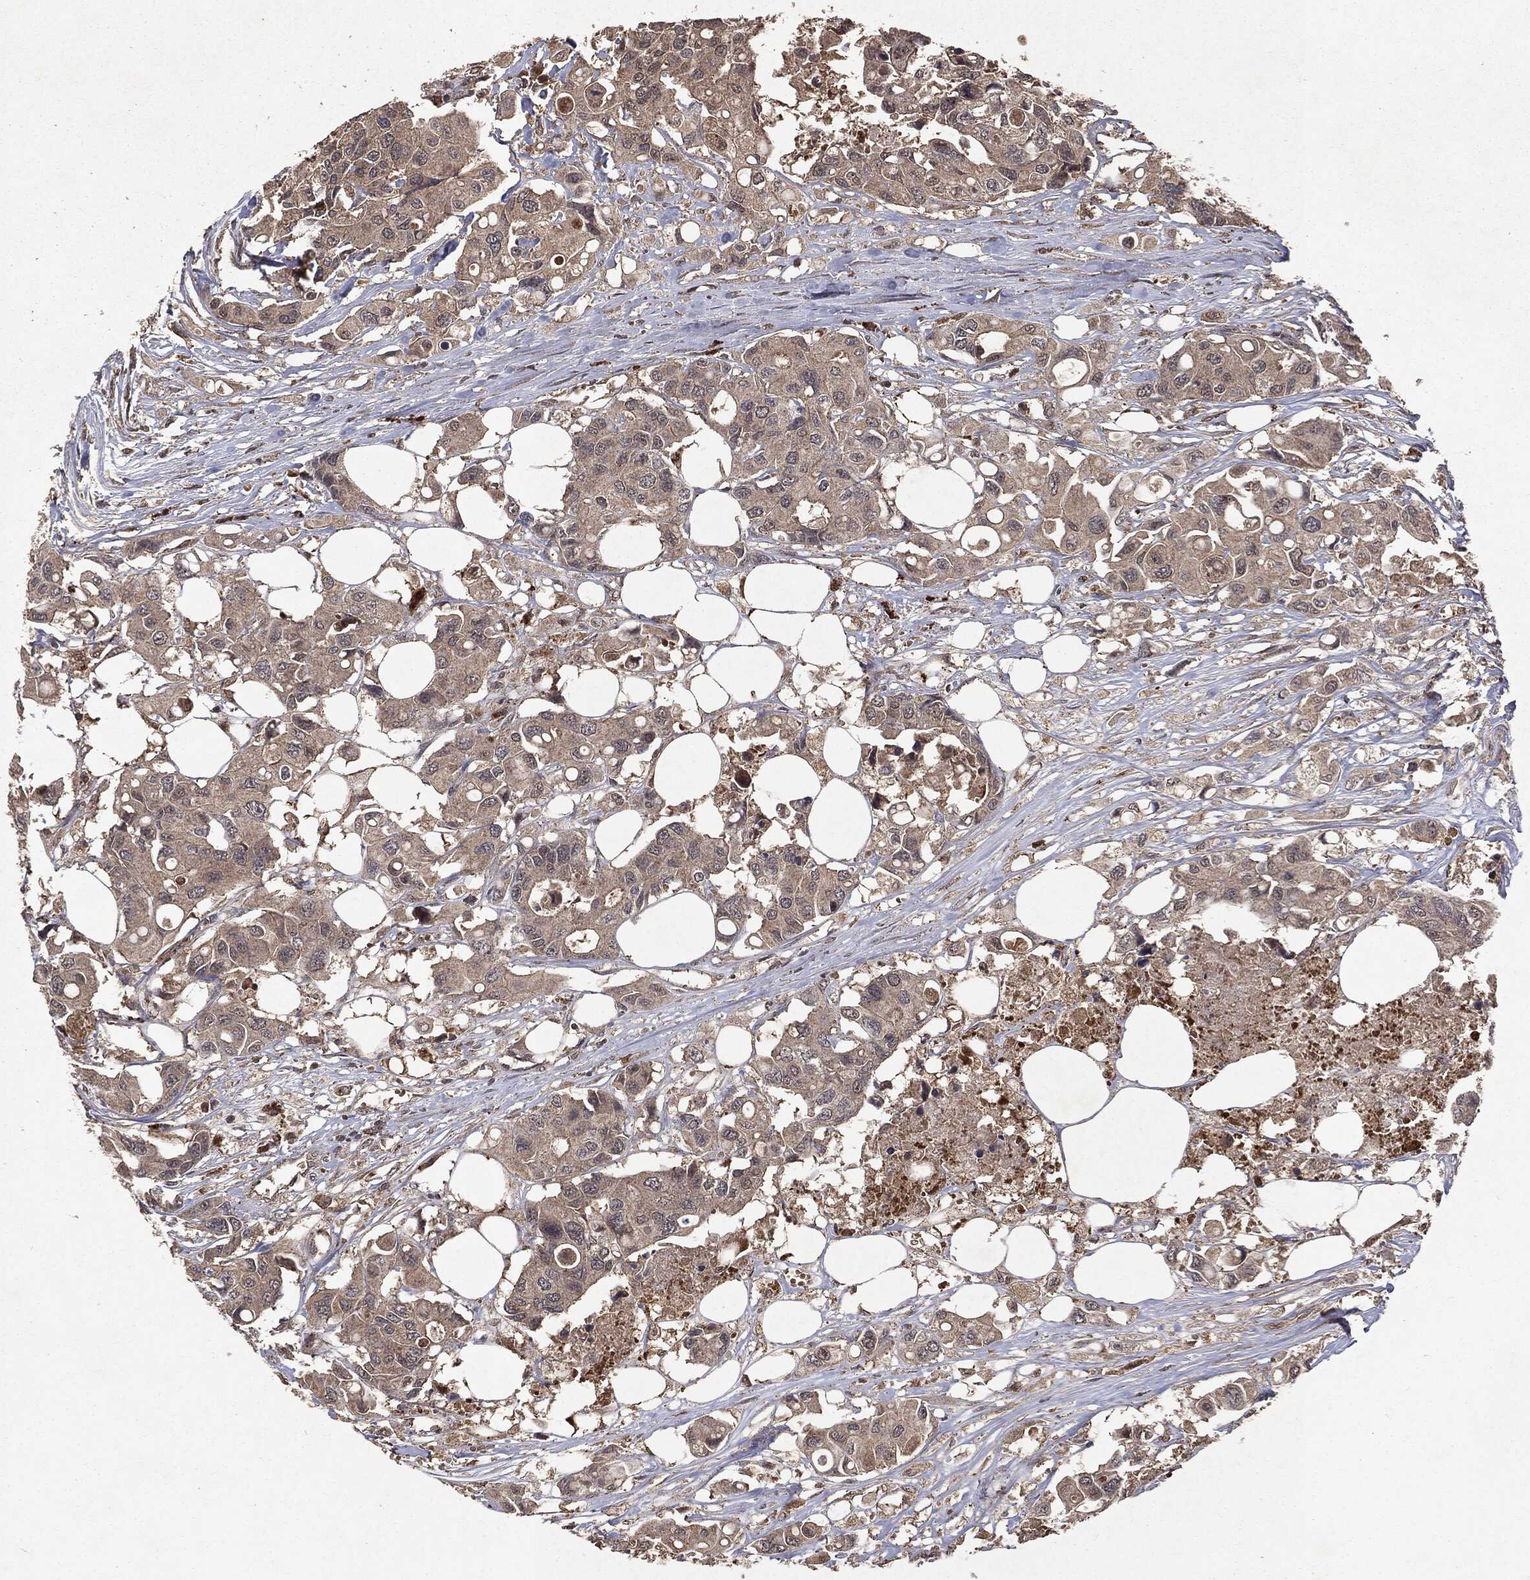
{"staining": {"intensity": "weak", "quantity": "<25%", "location": "cytoplasmic/membranous"}, "tissue": "colorectal cancer", "cell_type": "Tumor cells", "image_type": "cancer", "snomed": [{"axis": "morphology", "description": "Adenocarcinoma, NOS"}, {"axis": "topography", "description": "Colon"}], "caption": "Tumor cells are negative for protein expression in human colorectal adenocarcinoma.", "gene": "MTOR", "patient": {"sex": "male", "age": 77}}